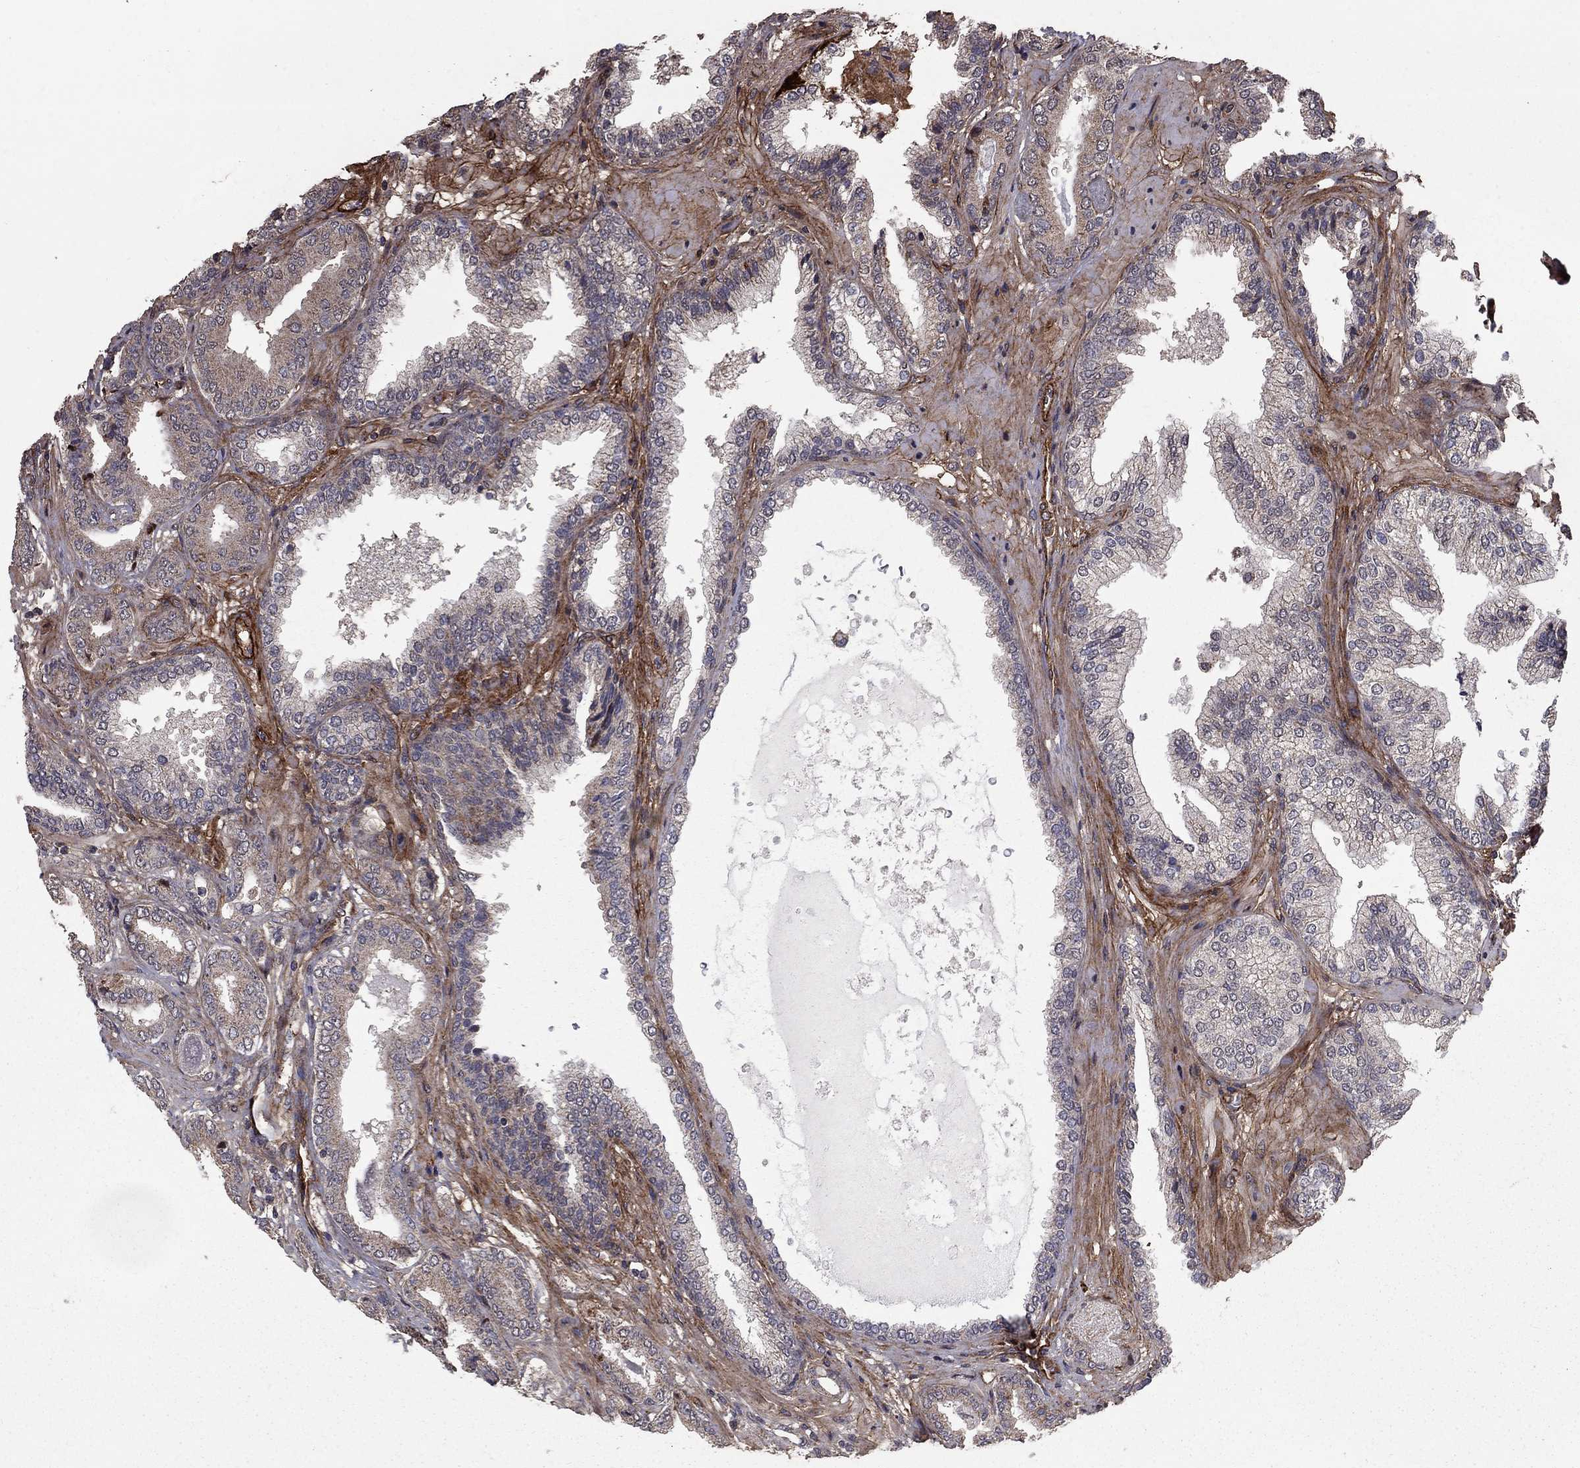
{"staining": {"intensity": "negative", "quantity": "none", "location": "none"}, "tissue": "prostate cancer", "cell_type": "Tumor cells", "image_type": "cancer", "snomed": [{"axis": "morphology", "description": "Adenocarcinoma, Low grade"}, {"axis": "topography", "description": "Prostate"}], "caption": "Tumor cells show no significant protein expression in prostate cancer. (DAB (3,3'-diaminobenzidine) immunohistochemistry (IHC) with hematoxylin counter stain).", "gene": "COL18A1", "patient": {"sex": "male", "age": 68}}